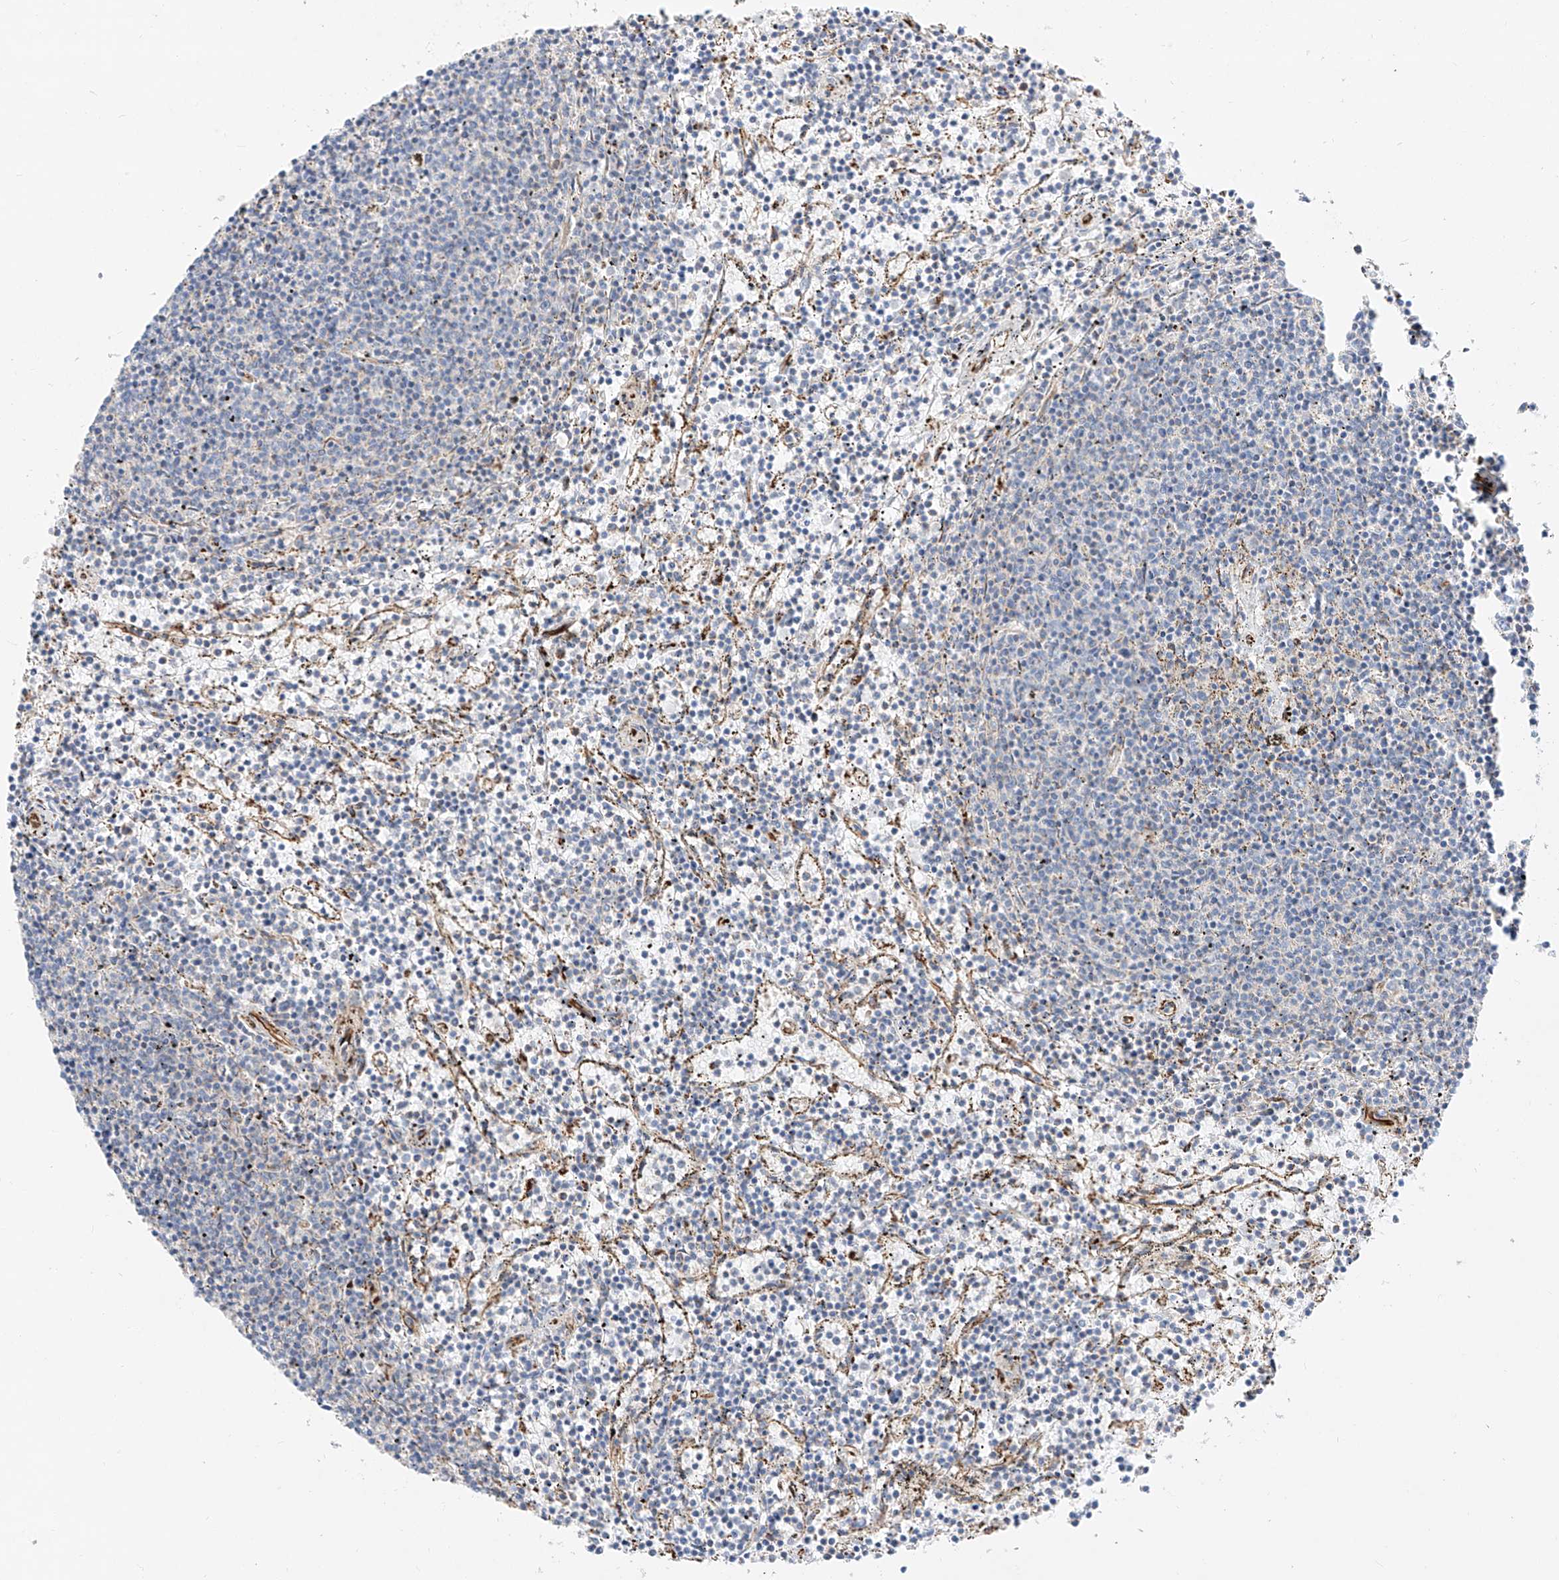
{"staining": {"intensity": "negative", "quantity": "none", "location": "none"}, "tissue": "lymphoma", "cell_type": "Tumor cells", "image_type": "cancer", "snomed": [{"axis": "morphology", "description": "Malignant lymphoma, non-Hodgkin's type, Low grade"}, {"axis": "topography", "description": "Spleen"}], "caption": "Micrograph shows no significant protein expression in tumor cells of low-grade malignant lymphoma, non-Hodgkin's type.", "gene": "CST9", "patient": {"sex": "female", "age": 50}}